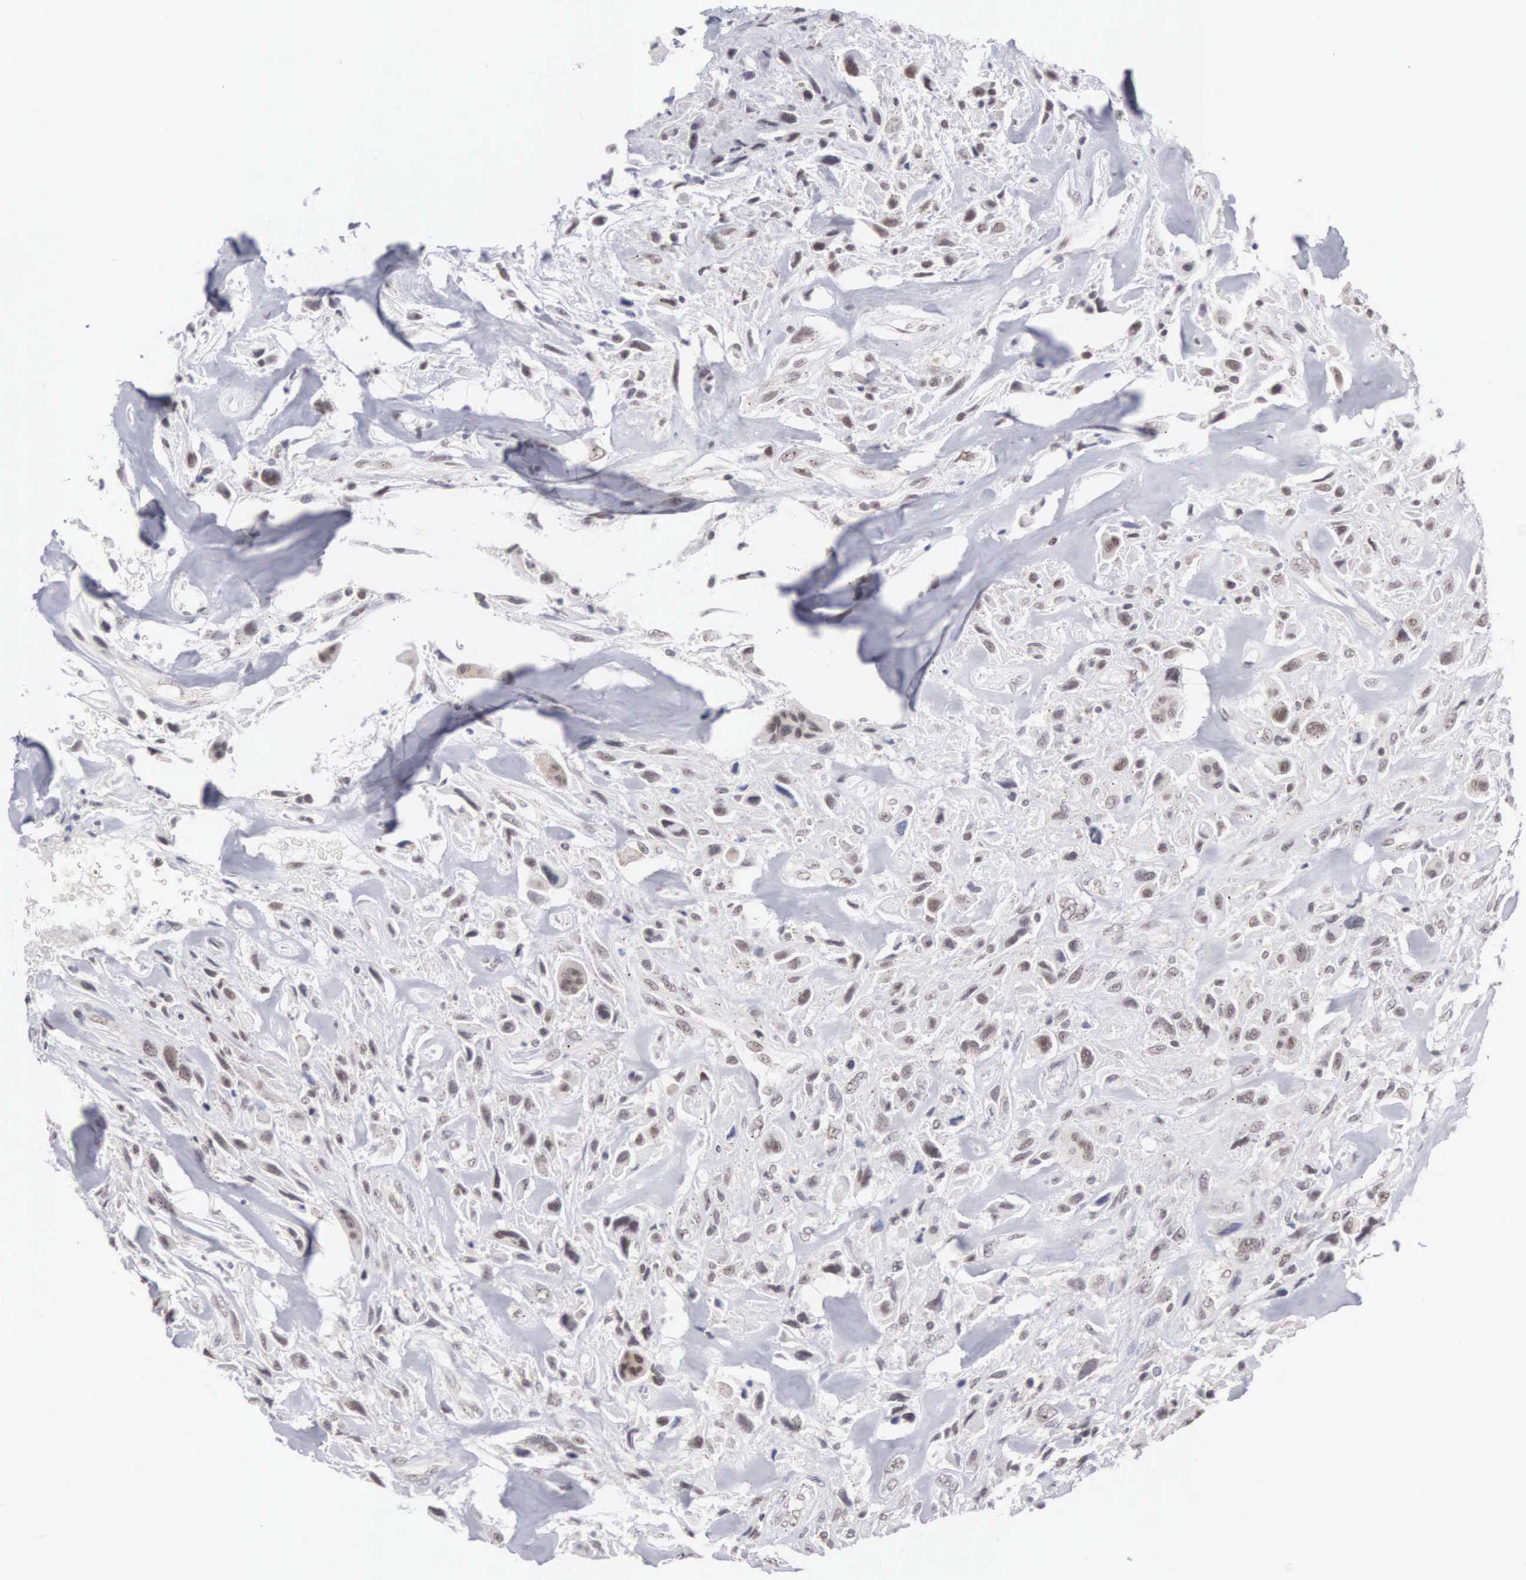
{"staining": {"intensity": "weak", "quantity": "25%-75%", "location": "nuclear"}, "tissue": "breast cancer", "cell_type": "Tumor cells", "image_type": "cancer", "snomed": [{"axis": "morphology", "description": "Neoplasm, malignant, NOS"}, {"axis": "topography", "description": "Breast"}], "caption": "Immunohistochemical staining of neoplasm (malignant) (breast) exhibits low levels of weak nuclear protein staining in about 25%-75% of tumor cells.", "gene": "MNAT1", "patient": {"sex": "female", "age": 50}}